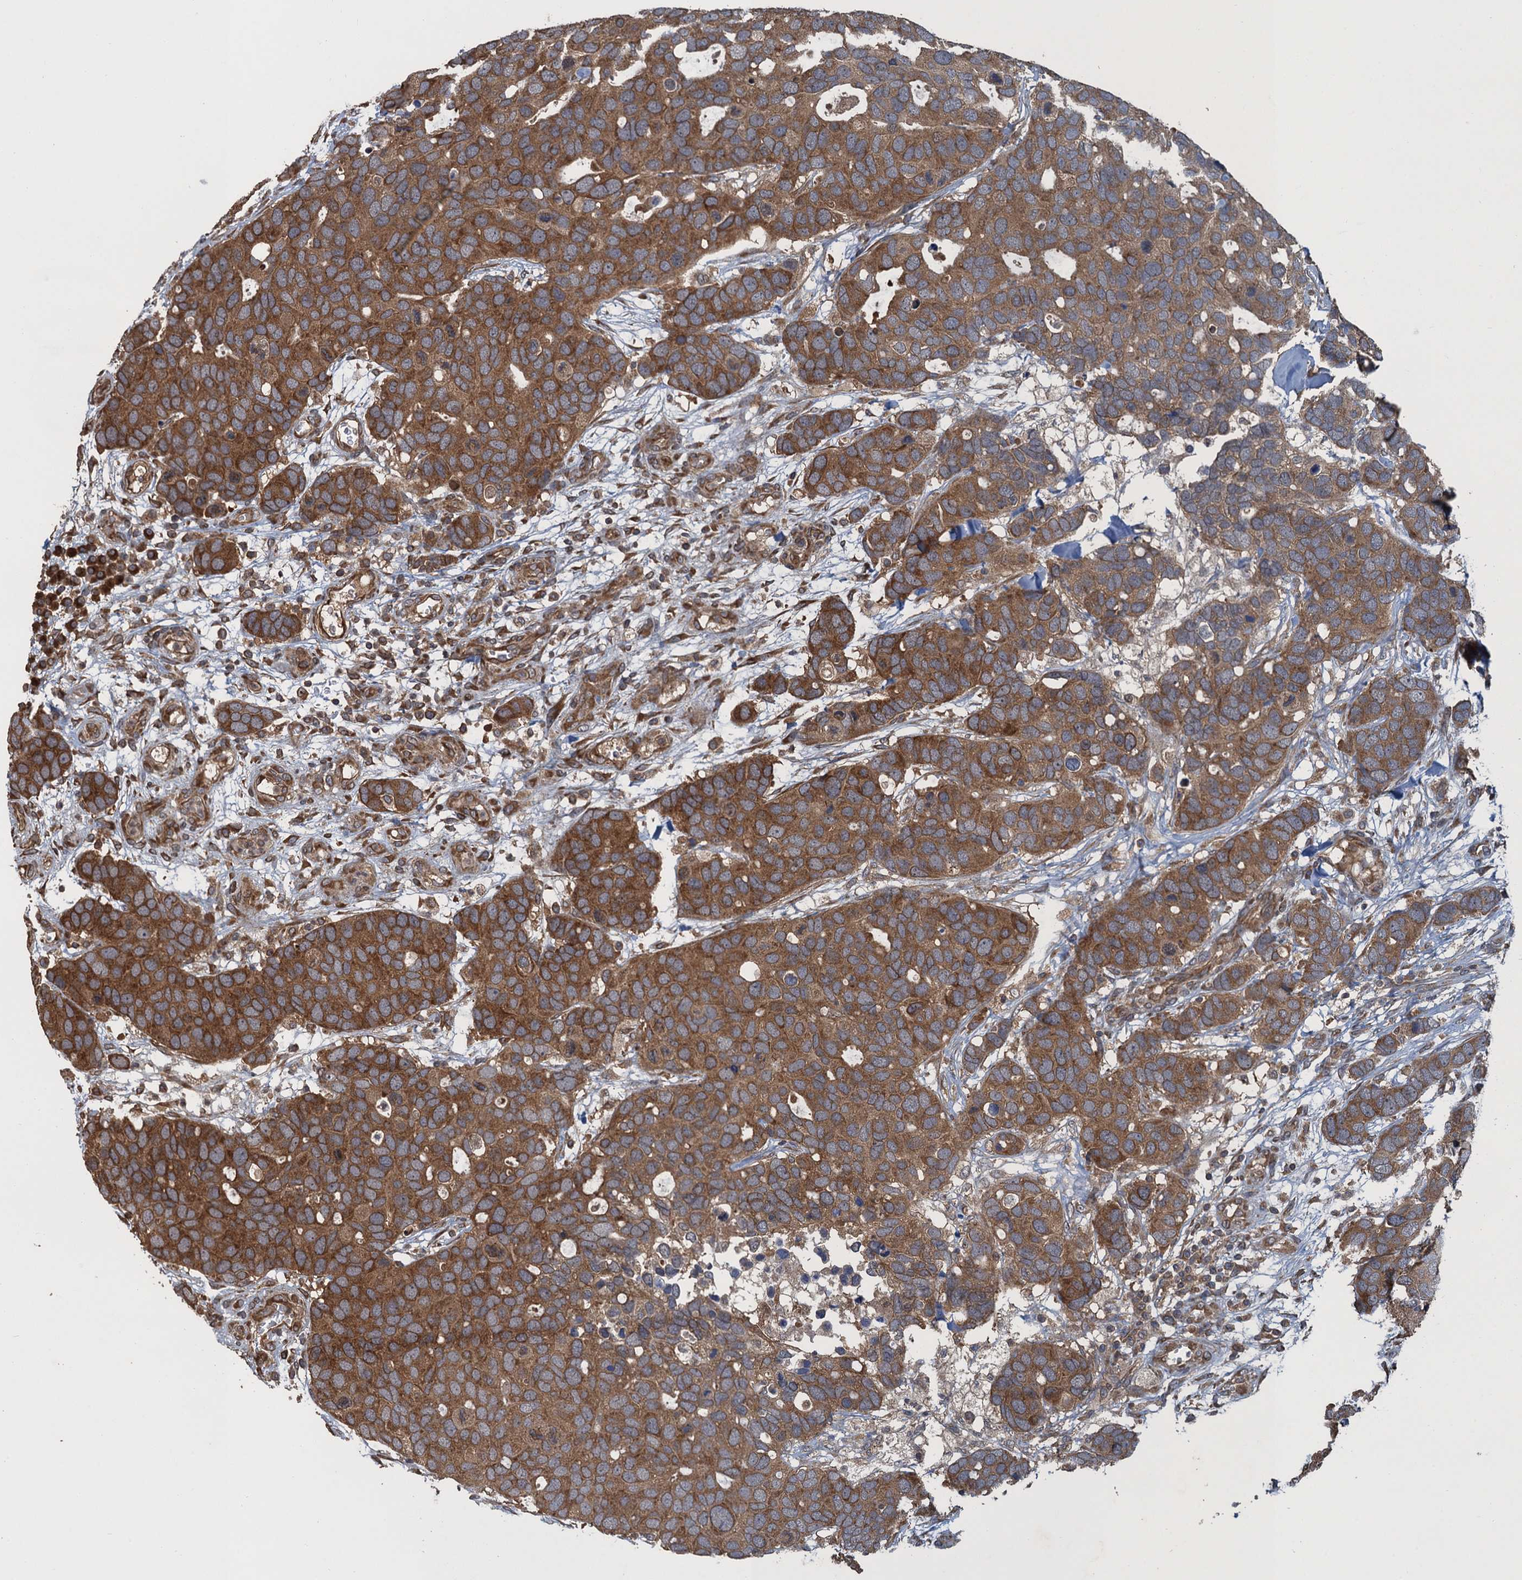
{"staining": {"intensity": "moderate", "quantity": ">75%", "location": "cytoplasmic/membranous"}, "tissue": "breast cancer", "cell_type": "Tumor cells", "image_type": "cancer", "snomed": [{"axis": "morphology", "description": "Duct carcinoma"}, {"axis": "topography", "description": "Breast"}], "caption": "The micrograph shows immunohistochemical staining of intraductal carcinoma (breast). There is moderate cytoplasmic/membranous expression is identified in about >75% of tumor cells.", "gene": "GLE1", "patient": {"sex": "female", "age": 83}}